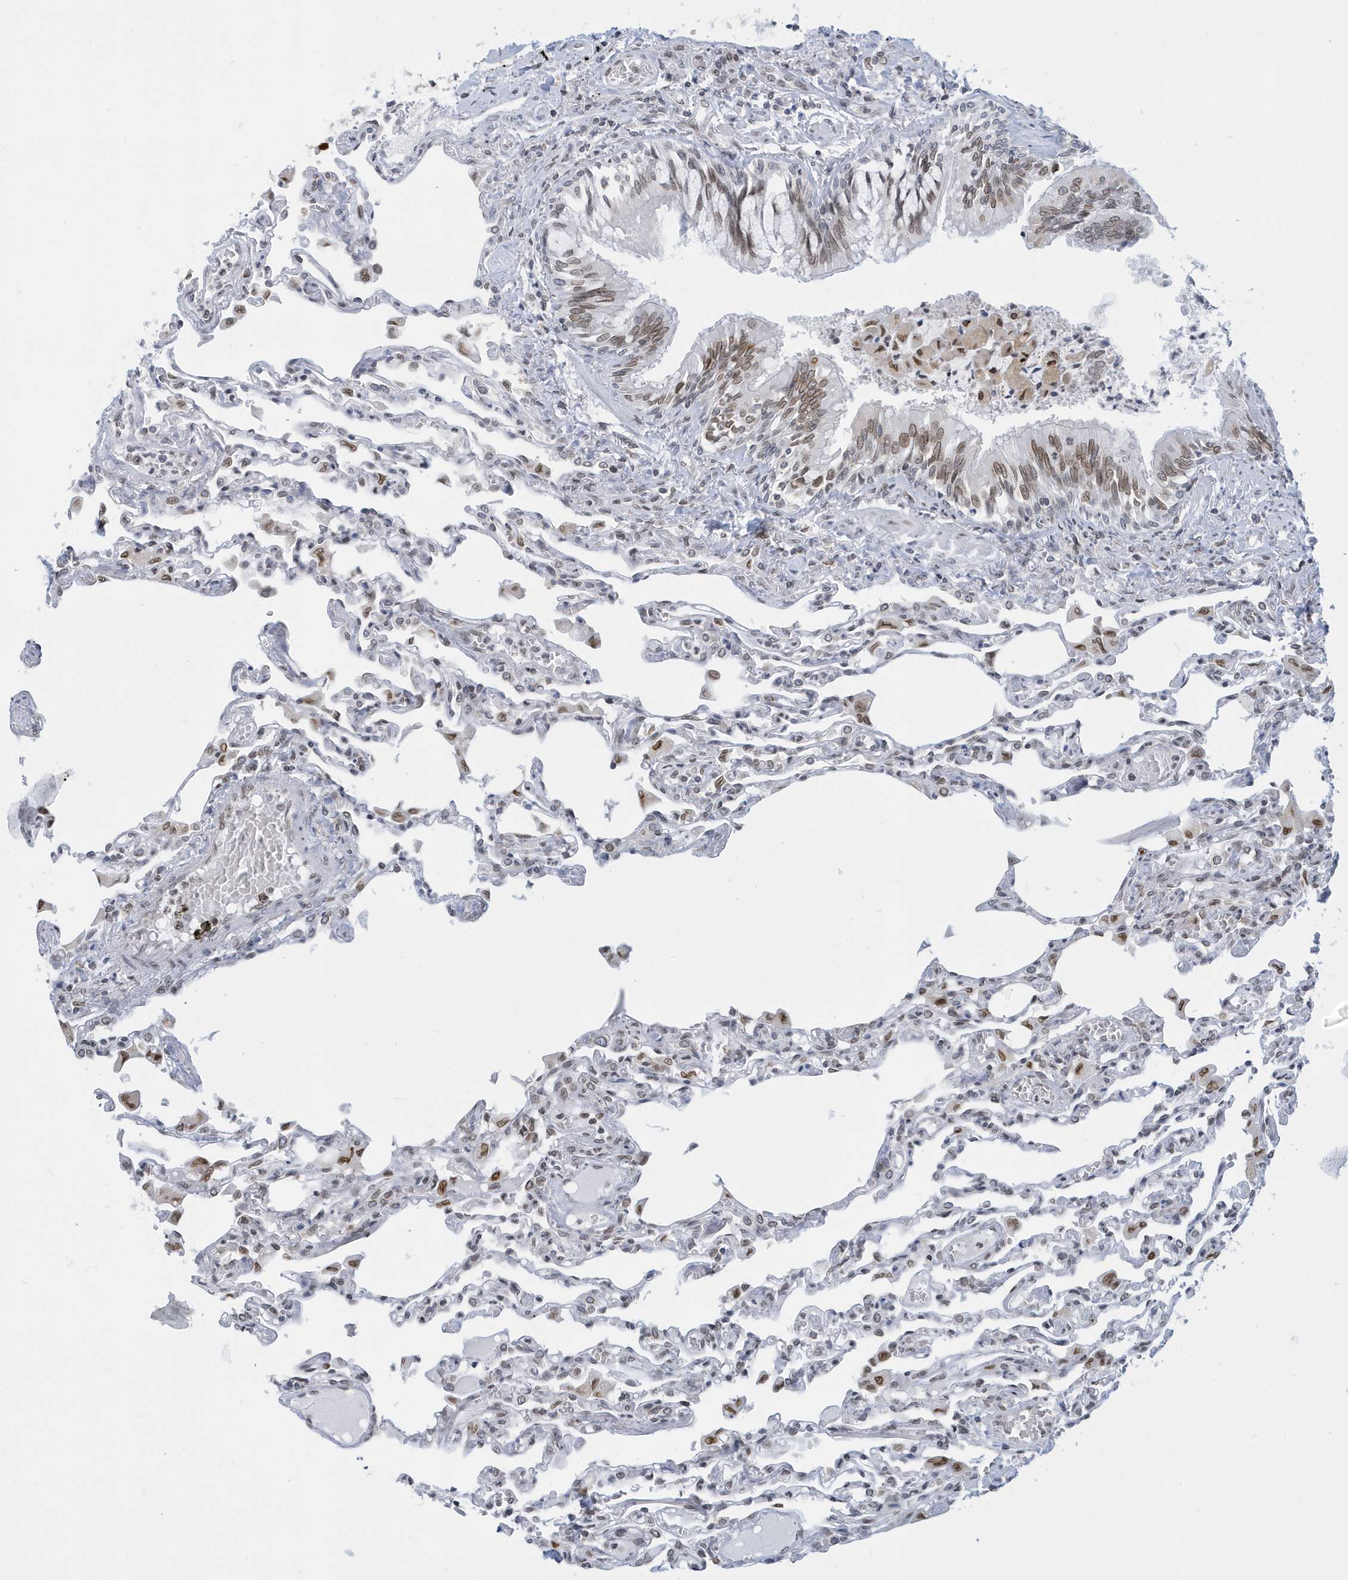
{"staining": {"intensity": "strong", "quantity": "<25%", "location": "nuclear"}, "tissue": "lung", "cell_type": "Alveolar cells", "image_type": "normal", "snomed": [{"axis": "morphology", "description": "Normal tissue, NOS"}, {"axis": "topography", "description": "Bronchus"}, {"axis": "topography", "description": "Lung"}], "caption": "Immunohistochemistry of benign lung demonstrates medium levels of strong nuclear staining in approximately <25% of alveolar cells. (DAB (3,3'-diaminobenzidine) IHC with brightfield microscopy, high magnification).", "gene": "PCYT1A", "patient": {"sex": "female", "age": 49}}